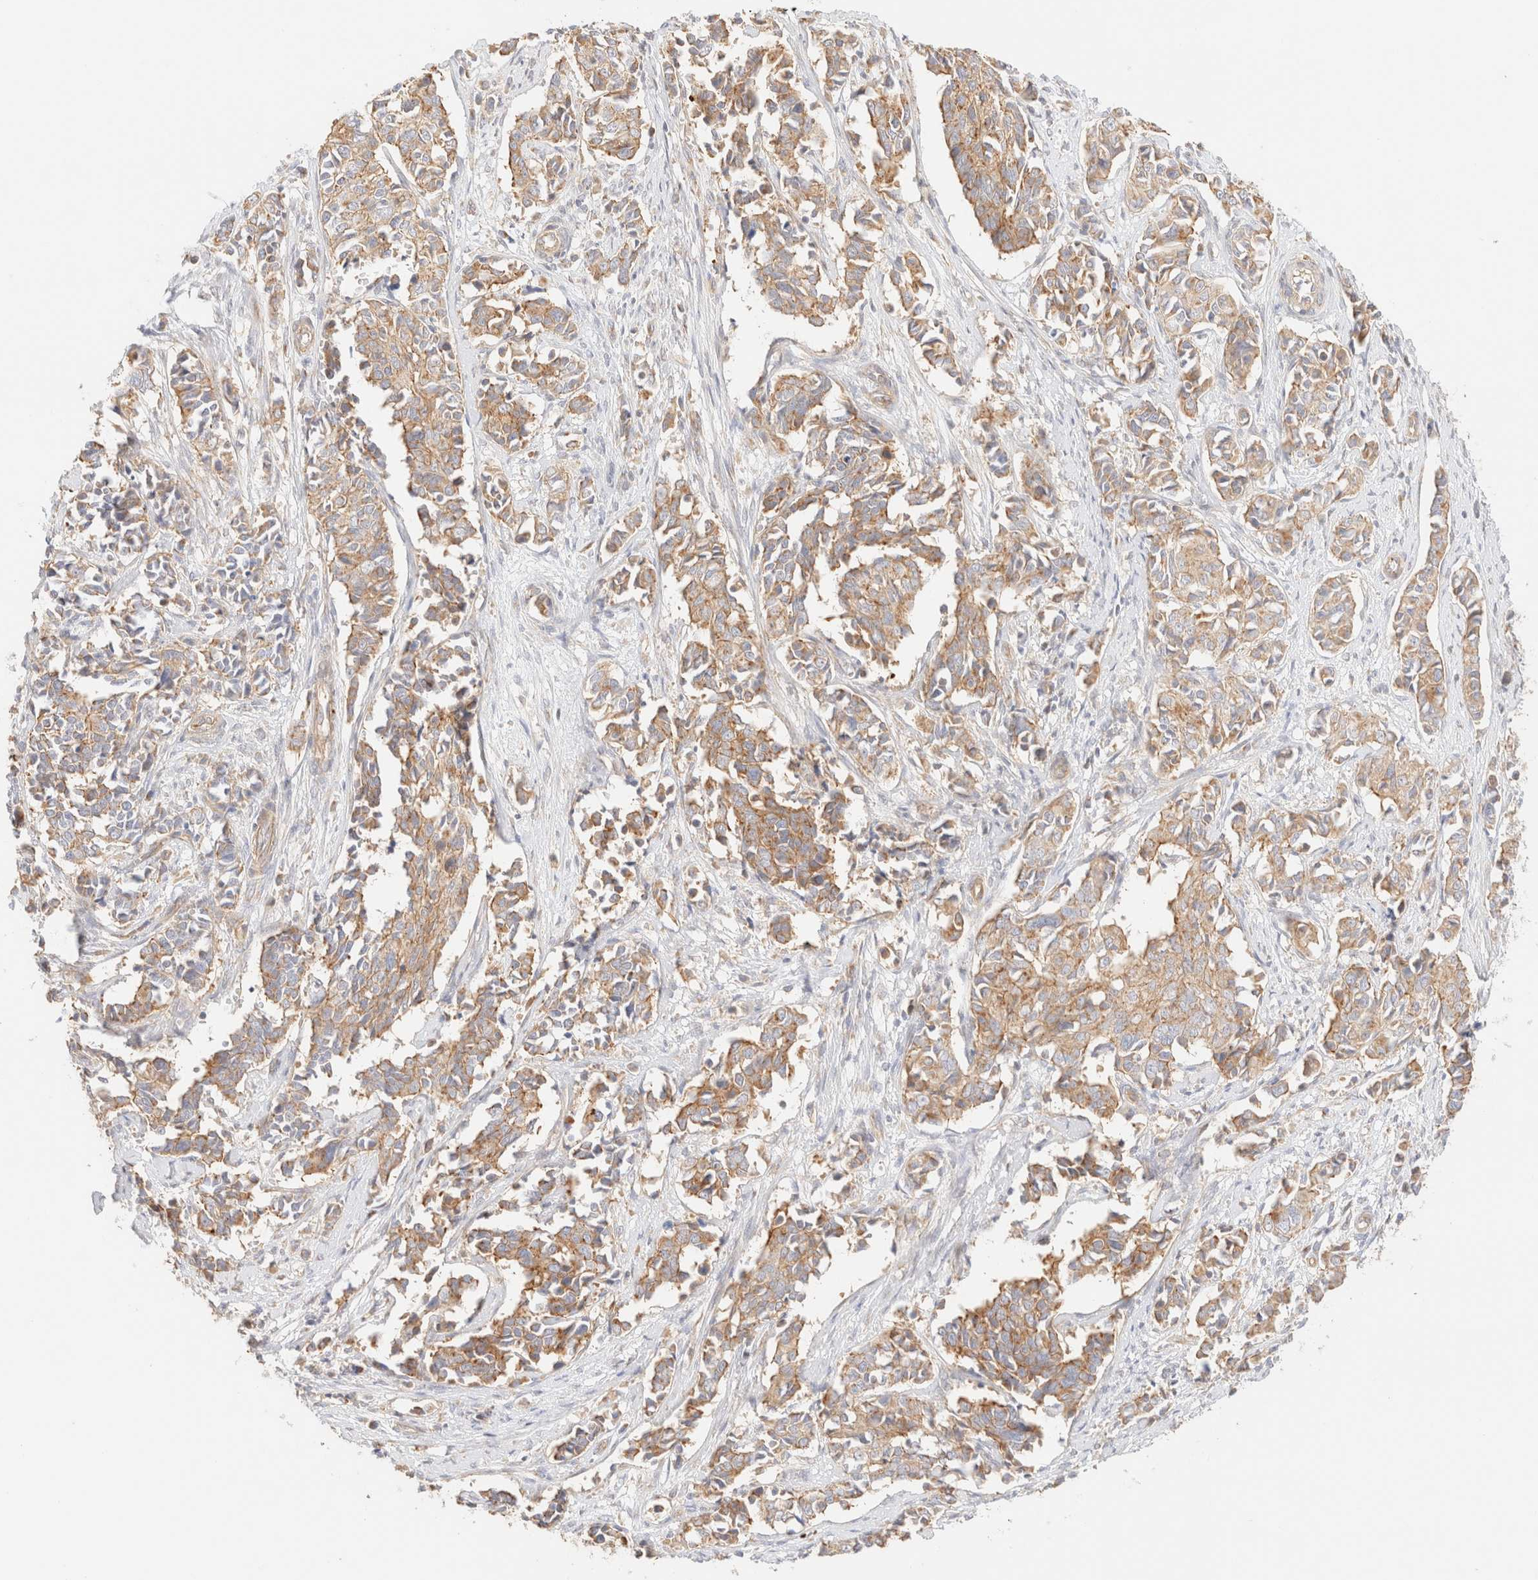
{"staining": {"intensity": "moderate", "quantity": ">75%", "location": "cytoplasmic/membranous"}, "tissue": "cervical cancer", "cell_type": "Tumor cells", "image_type": "cancer", "snomed": [{"axis": "morphology", "description": "Normal tissue, NOS"}, {"axis": "morphology", "description": "Squamous cell carcinoma, NOS"}, {"axis": "topography", "description": "Cervix"}], "caption": "Tumor cells show medium levels of moderate cytoplasmic/membranous positivity in about >75% of cells in cervical cancer.", "gene": "MYO10", "patient": {"sex": "female", "age": 35}}